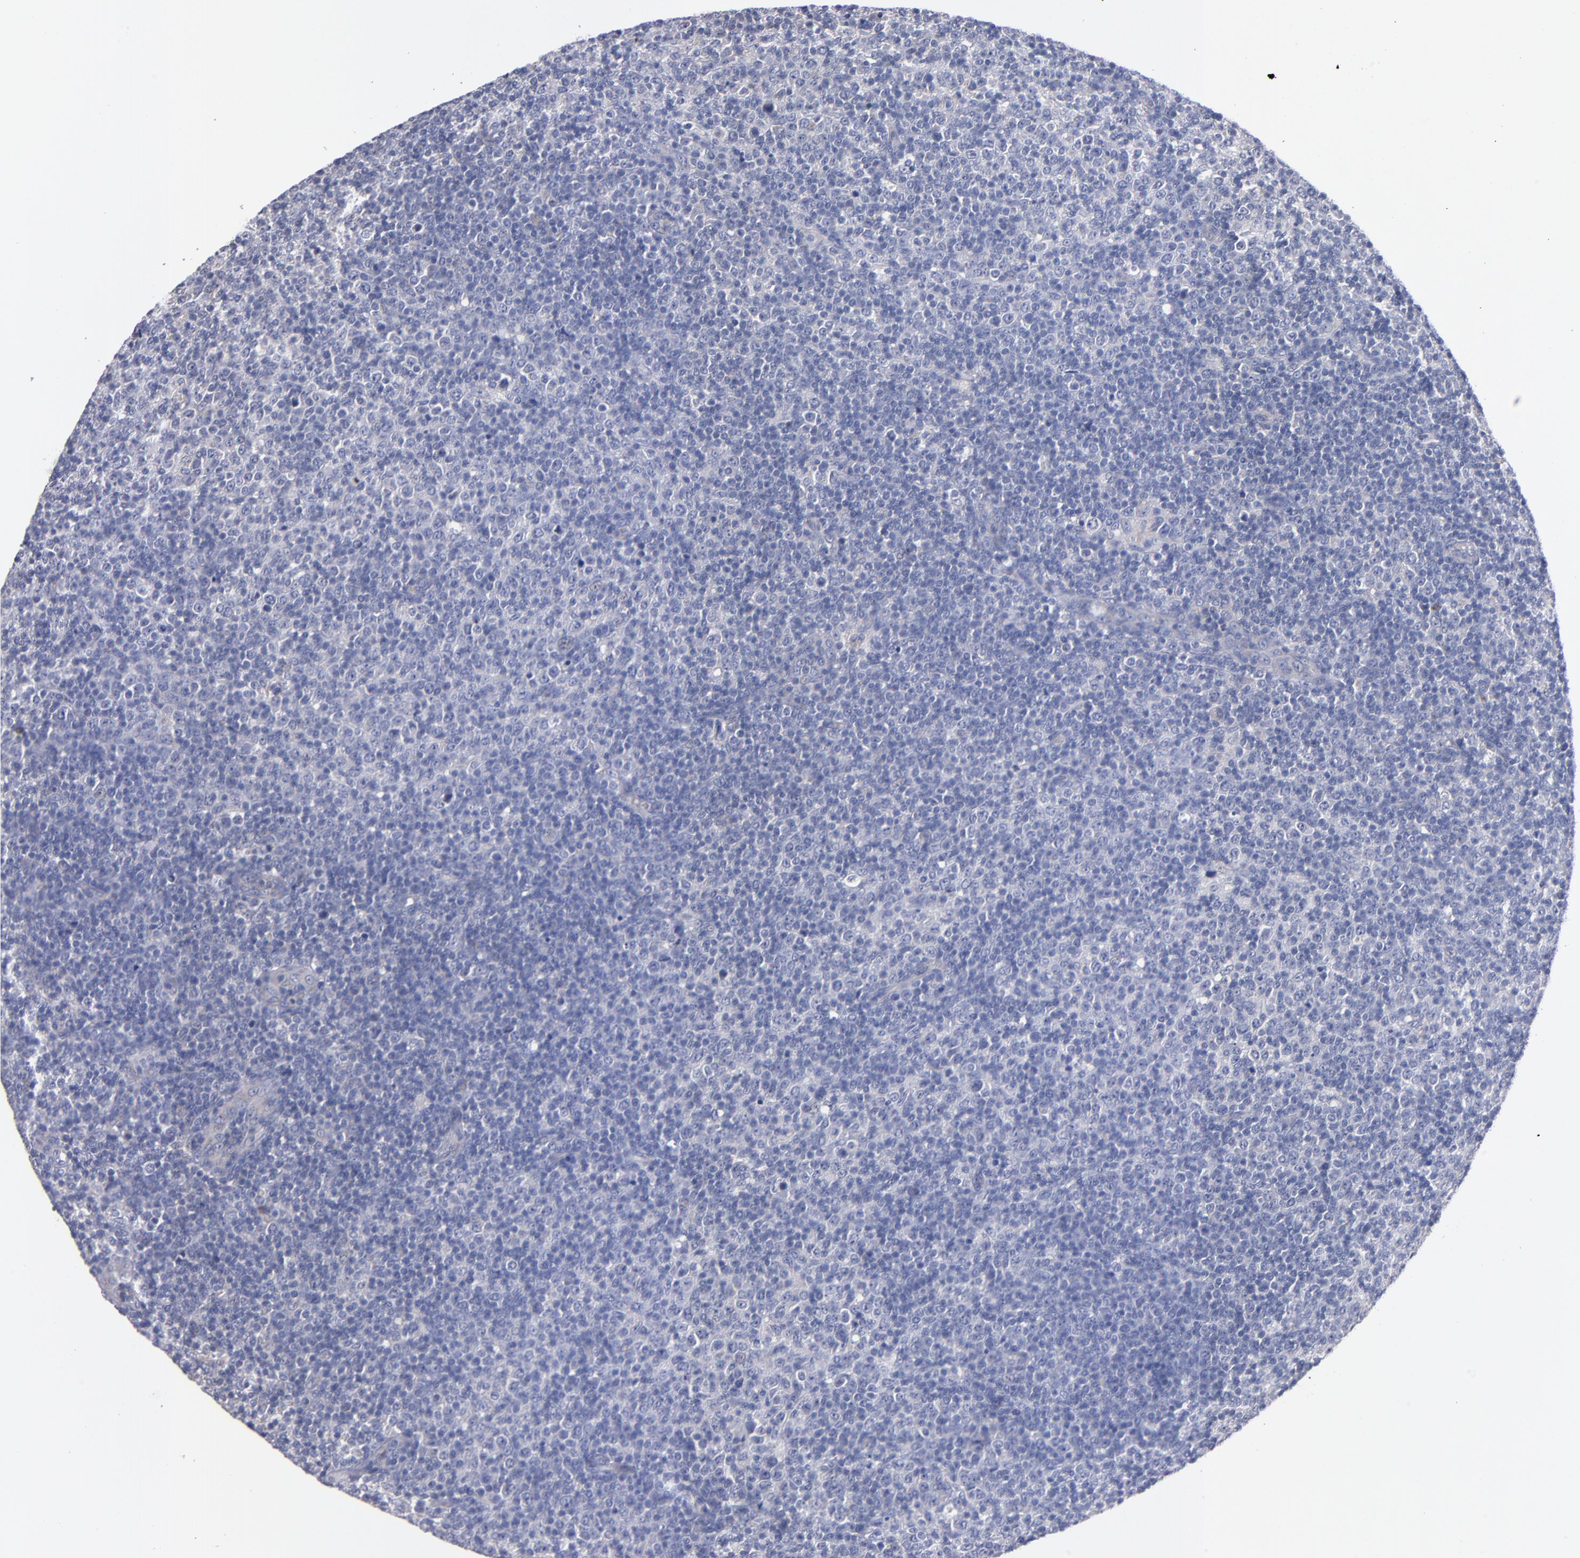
{"staining": {"intensity": "negative", "quantity": "none", "location": "none"}, "tissue": "lymphoma", "cell_type": "Tumor cells", "image_type": "cancer", "snomed": [{"axis": "morphology", "description": "Malignant lymphoma, non-Hodgkin's type, Low grade"}, {"axis": "topography", "description": "Lymph node"}], "caption": "The immunohistochemistry (IHC) micrograph has no significant expression in tumor cells of lymphoma tissue.", "gene": "CNTNAP2", "patient": {"sex": "male", "age": 70}}